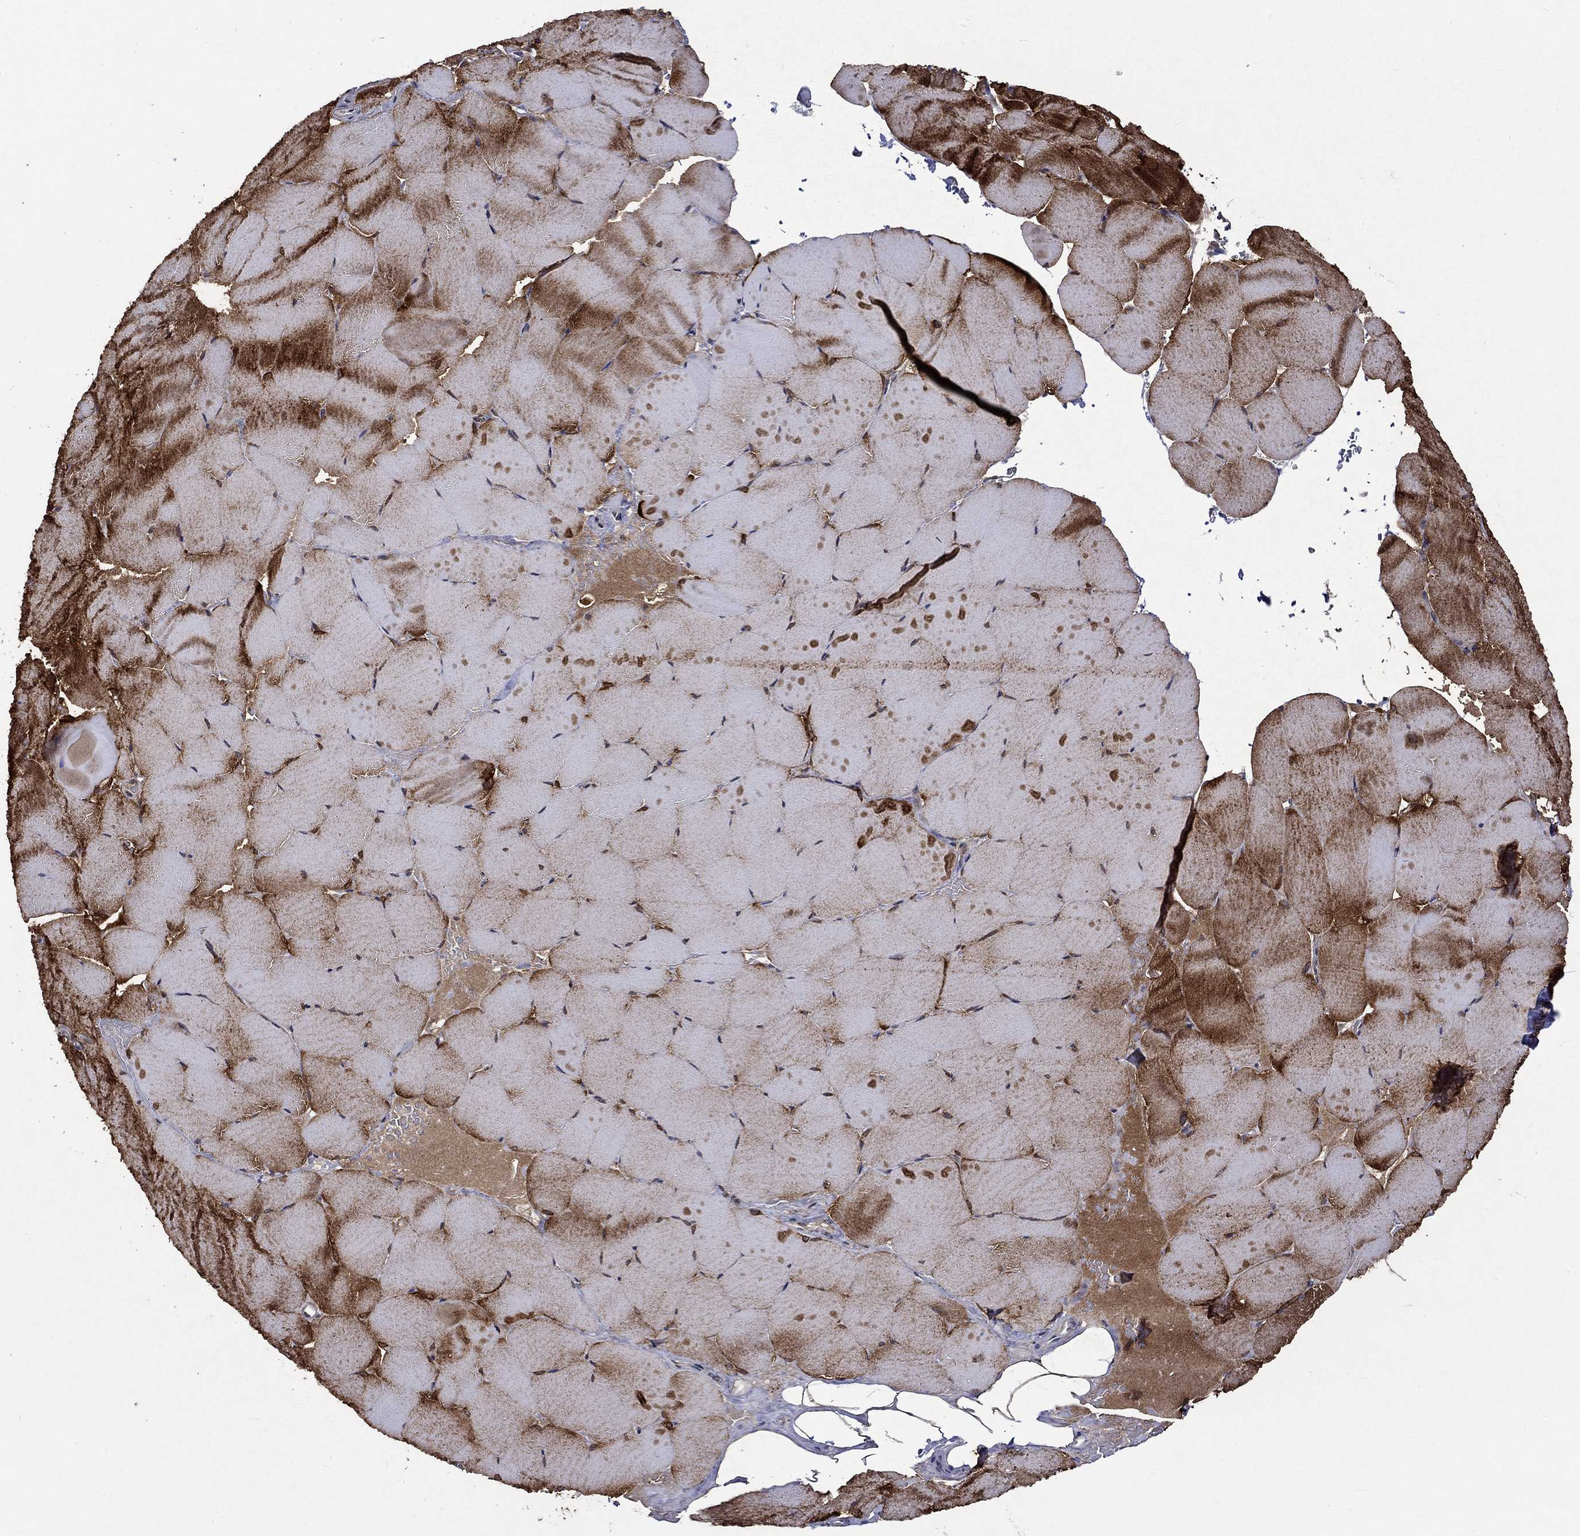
{"staining": {"intensity": "strong", "quantity": "25%-75%", "location": "cytoplasmic/membranous"}, "tissue": "skeletal muscle", "cell_type": "Myocytes", "image_type": "normal", "snomed": [{"axis": "morphology", "description": "Normal tissue, NOS"}, {"axis": "topography", "description": "Skeletal muscle"}], "caption": "Protein staining reveals strong cytoplasmic/membranous expression in about 25%-75% of myocytes in normal skeletal muscle. (Brightfield microscopy of DAB IHC at high magnification).", "gene": "CRYAB", "patient": {"sex": "female", "age": 37}}